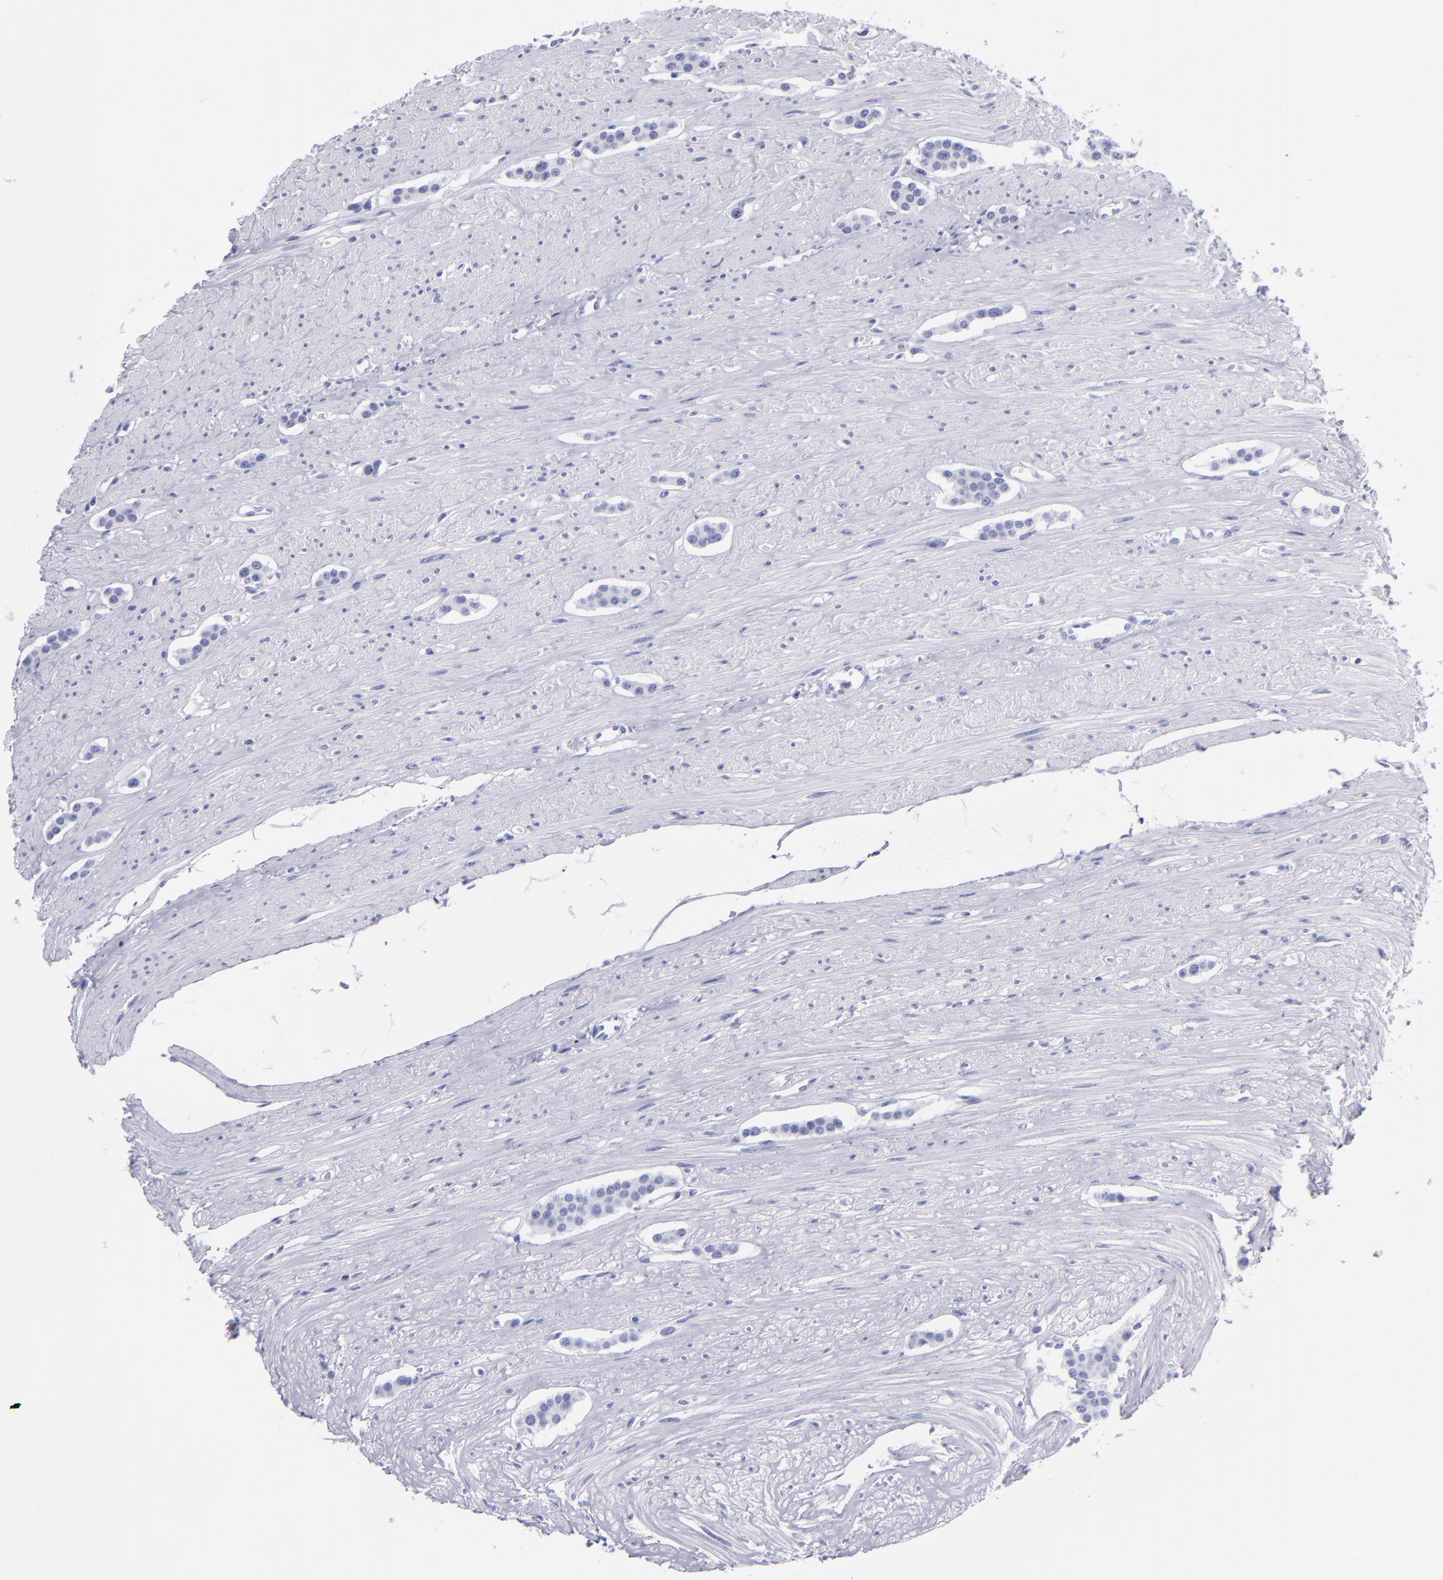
{"staining": {"intensity": "negative", "quantity": "none", "location": "none"}, "tissue": "carcinoid", "cell_type": "Tumor cells", "image_type": "cancer", "snomed": [{"axis": "morphology", "description": "Carcinoid, malignant, NOS"}, {"axis": "topography", "description": "Small intestine"}], "caption": "Histopathology image shows no protein expression in tumor cells of carcinoid tissue.", "gene": "CD37", "patient": {"sex": "male", "age": 60}}